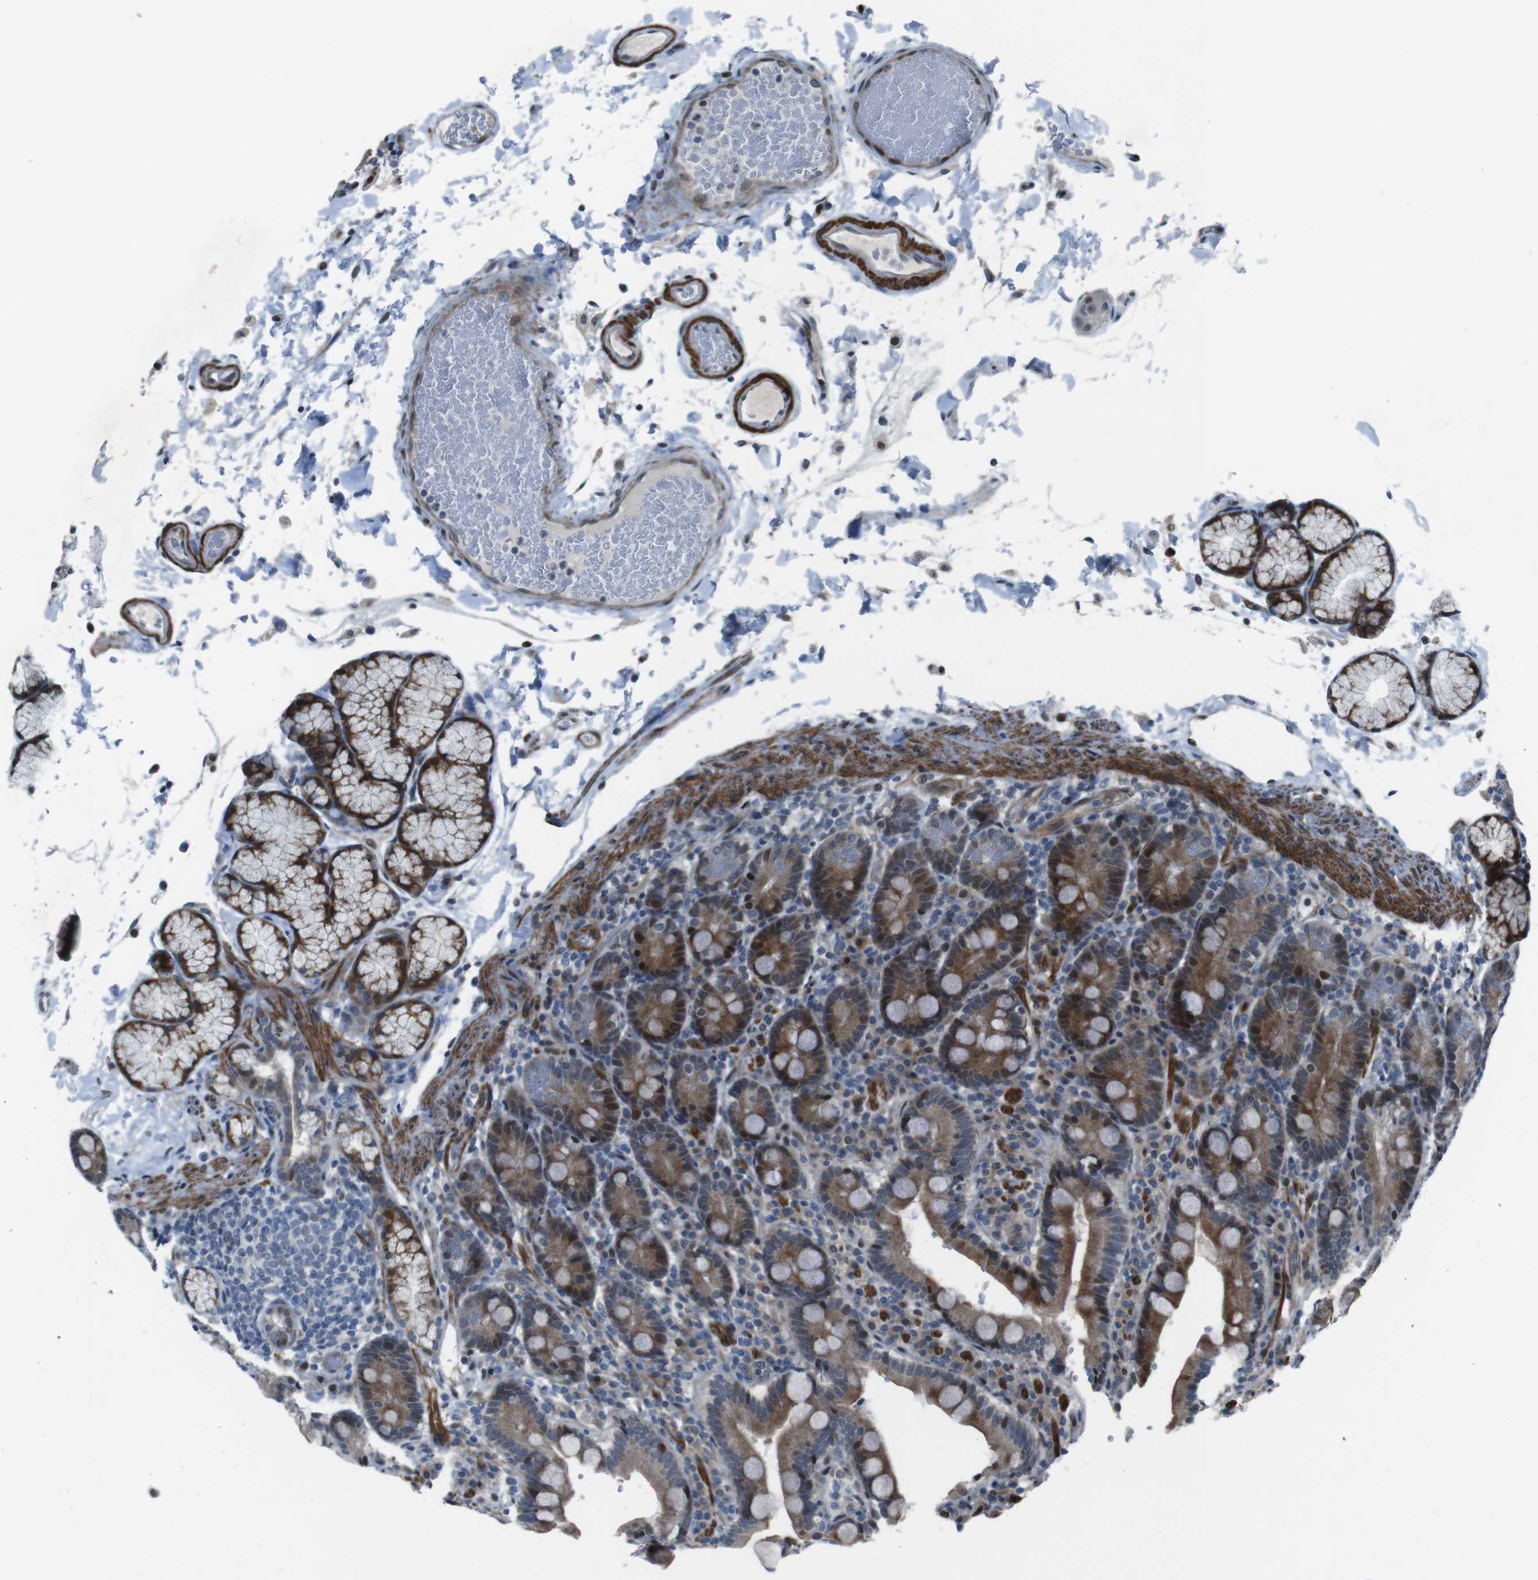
{"staining": {"intensity": "strong", "quantity": "25%-75%", "location": "cytoplasmic/membranous,nuclear"}, "tissue": "duodenum", "cell_type": "Glandular cells", "image_type": "normal", "snomed": [{"axis": "morphology", "description": "Normal tissue, NOS"}, {"axis": "topography", "description": "Small intestine, NOS"}], "caption": "Immunohistochemistry (DAB) staining of benign duodenum demonstrates strong cytoplasmic/membranous,nuclear protein expression in about 25%-75% of glandular cells.", "gene": "PBRM1", "patient": {"sex": "female", "age": 71}}